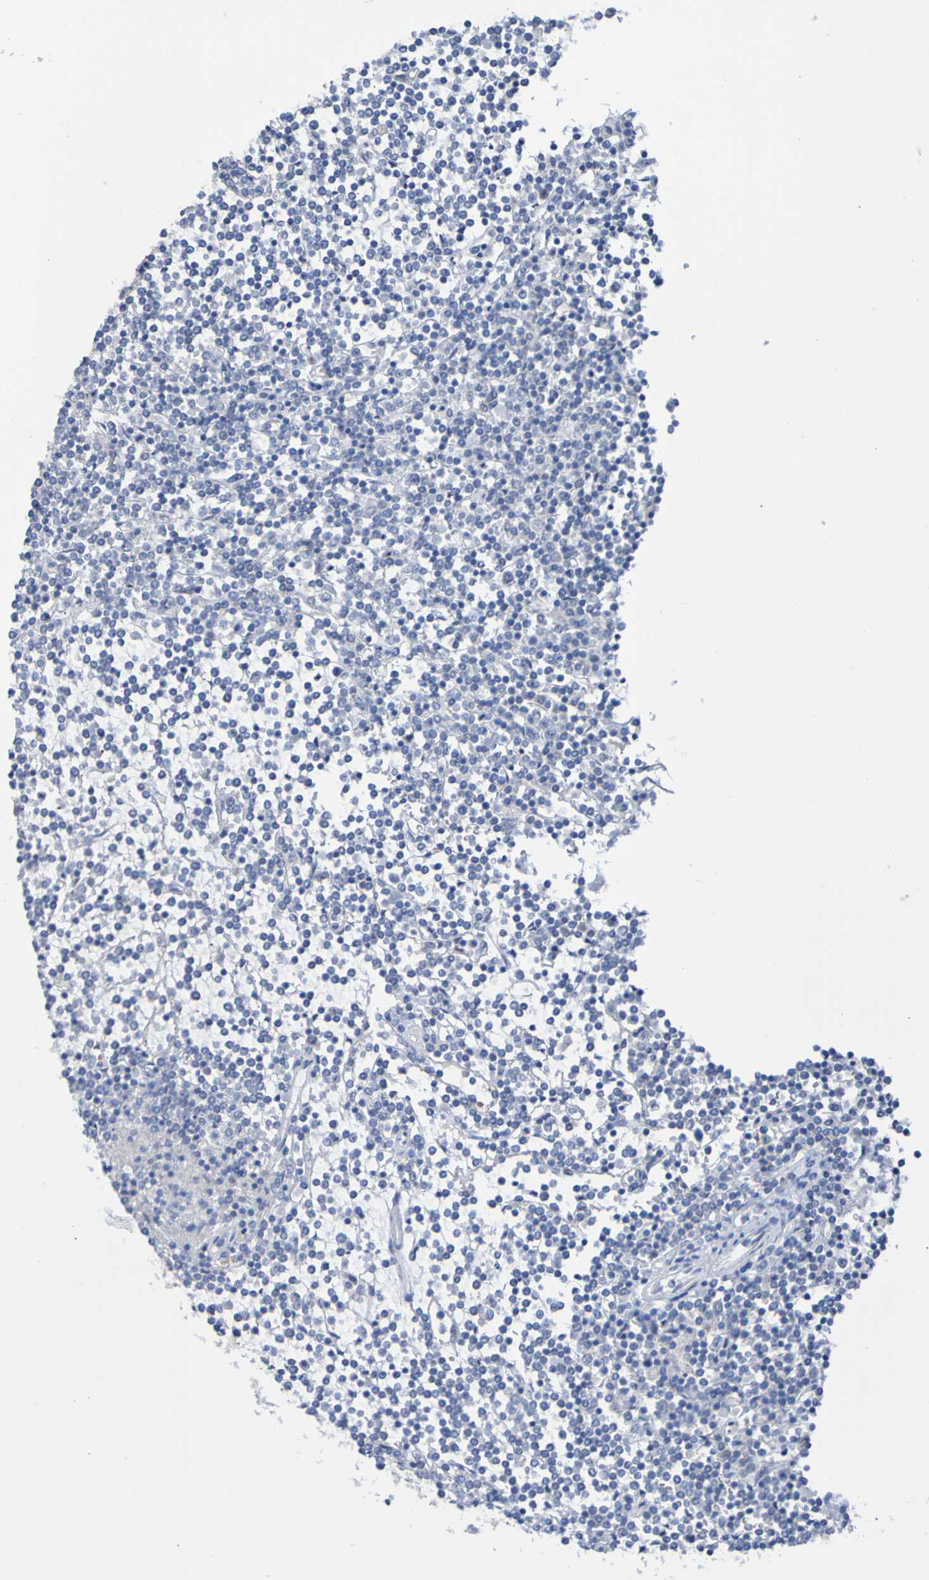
{"staining": {"intensity": "negative", "quantity": "none", "location": "none"}, "tissue": "lymphoma", "cell_type": "Tumor cells", "image_type": "cancer", "snomed": [{"axis": "morphology", "description": "Malignant lymphoma, non-Hodgkin's type, Low grade"}, {"axis": "topography", "description": "Spleen"}], "caption": "A histopathology image of low-grade malignant lymphoma, non-Hodgkin's type stained for a protein exhibits no brown staining in tumor cells. Brightfield microscopy of immunohistochemistry (IHC) stained with DAB (brown) and hematoxylin (blue), captured at high magnification.", "gene": "ACMSD", "patient": {"sex": "female", "age": 19}}